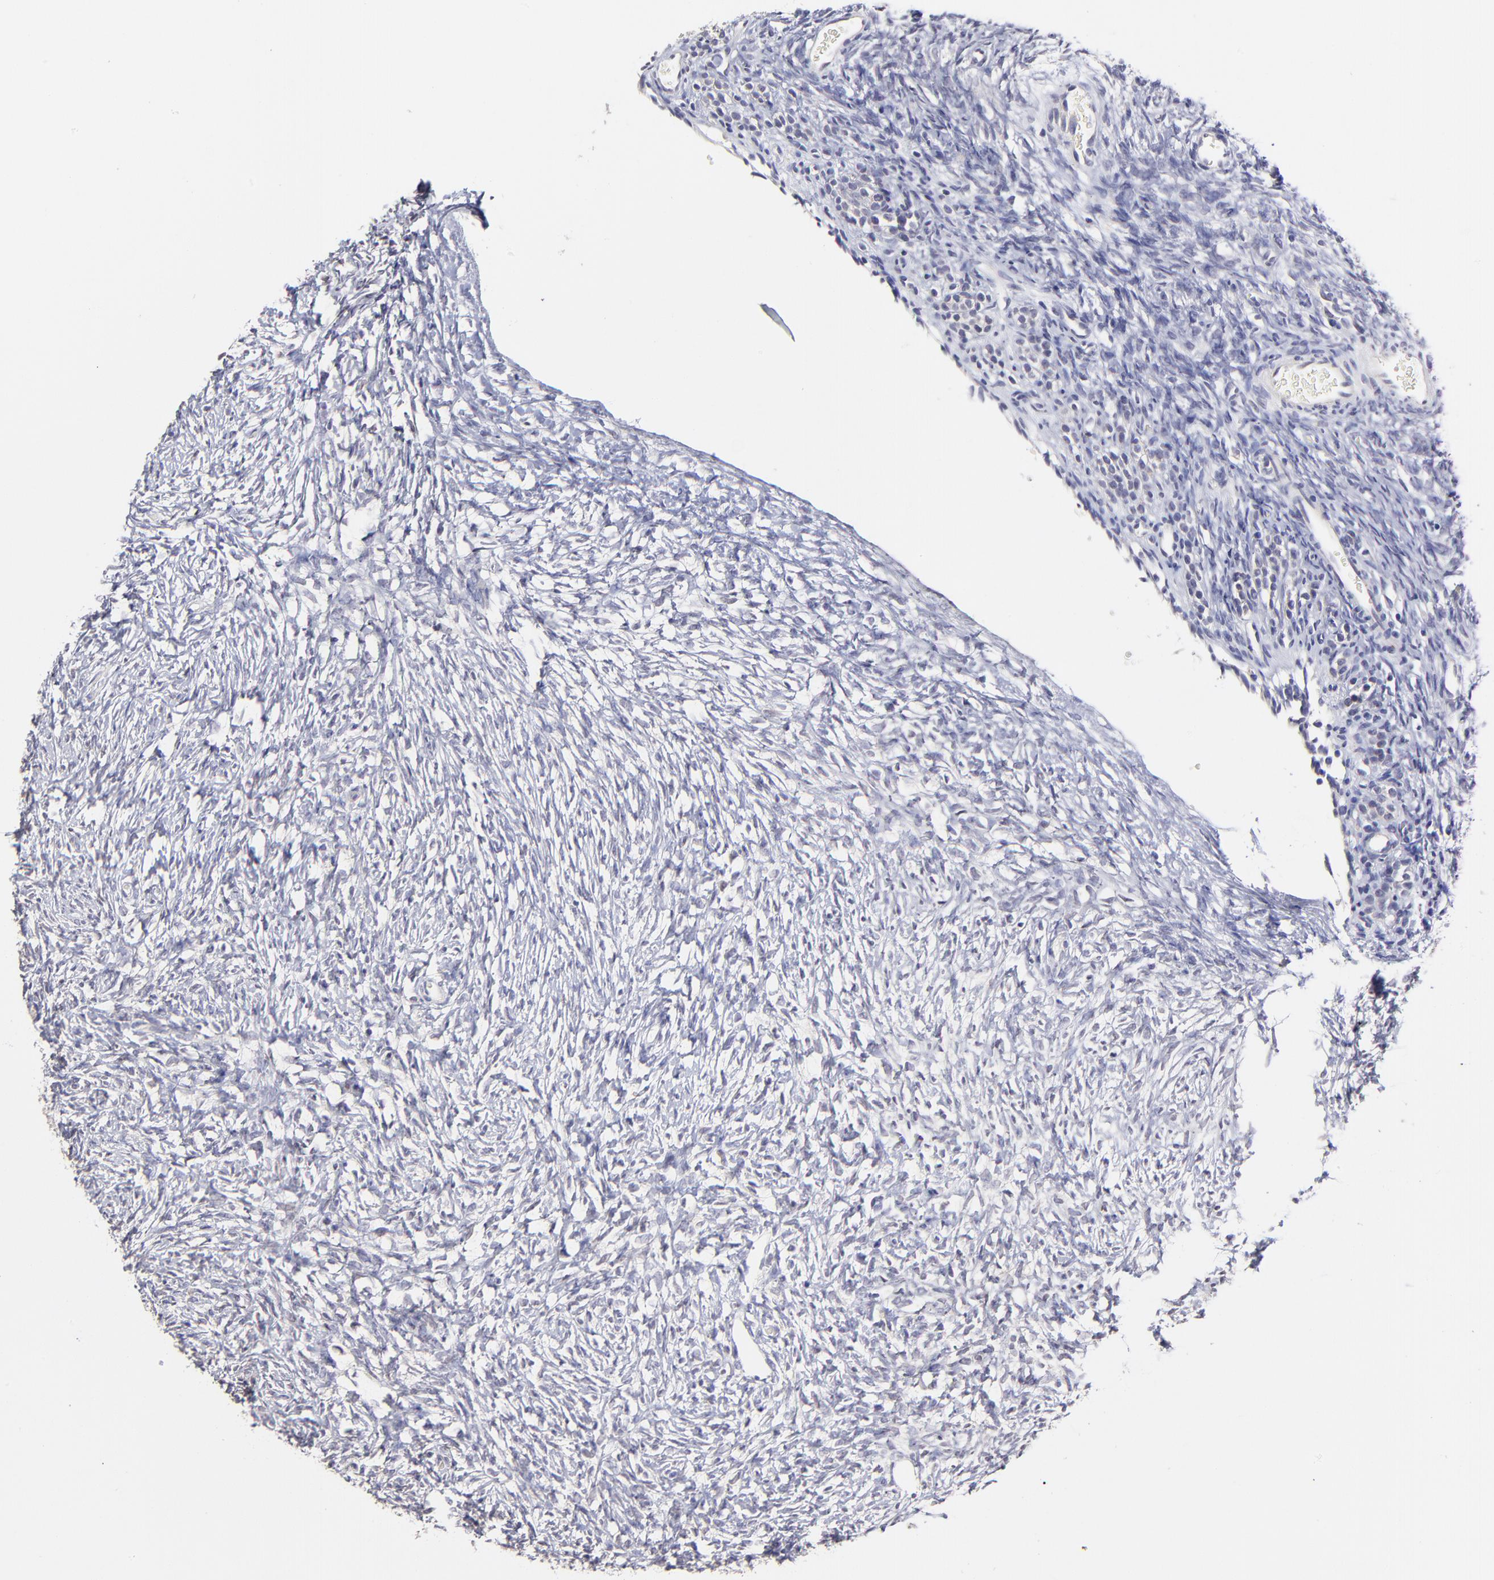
{"staining": {"intensity": "negative", "quantity": "none", "location": "none"}, "tissue": "ovary", "cell_type": "Follicle cells", "image_type": "normal", "snomed": [{"axis": "morphology", "description": "Normal tissue, NOS"}, {"axis": "topography", "description": "Ovary"}], "caption": "The immunohistochemistry micrograph has no significant expression in follicle cells of ovary.", "gene": "BTG2", "patient": {"sex": "female", "age": 35}}